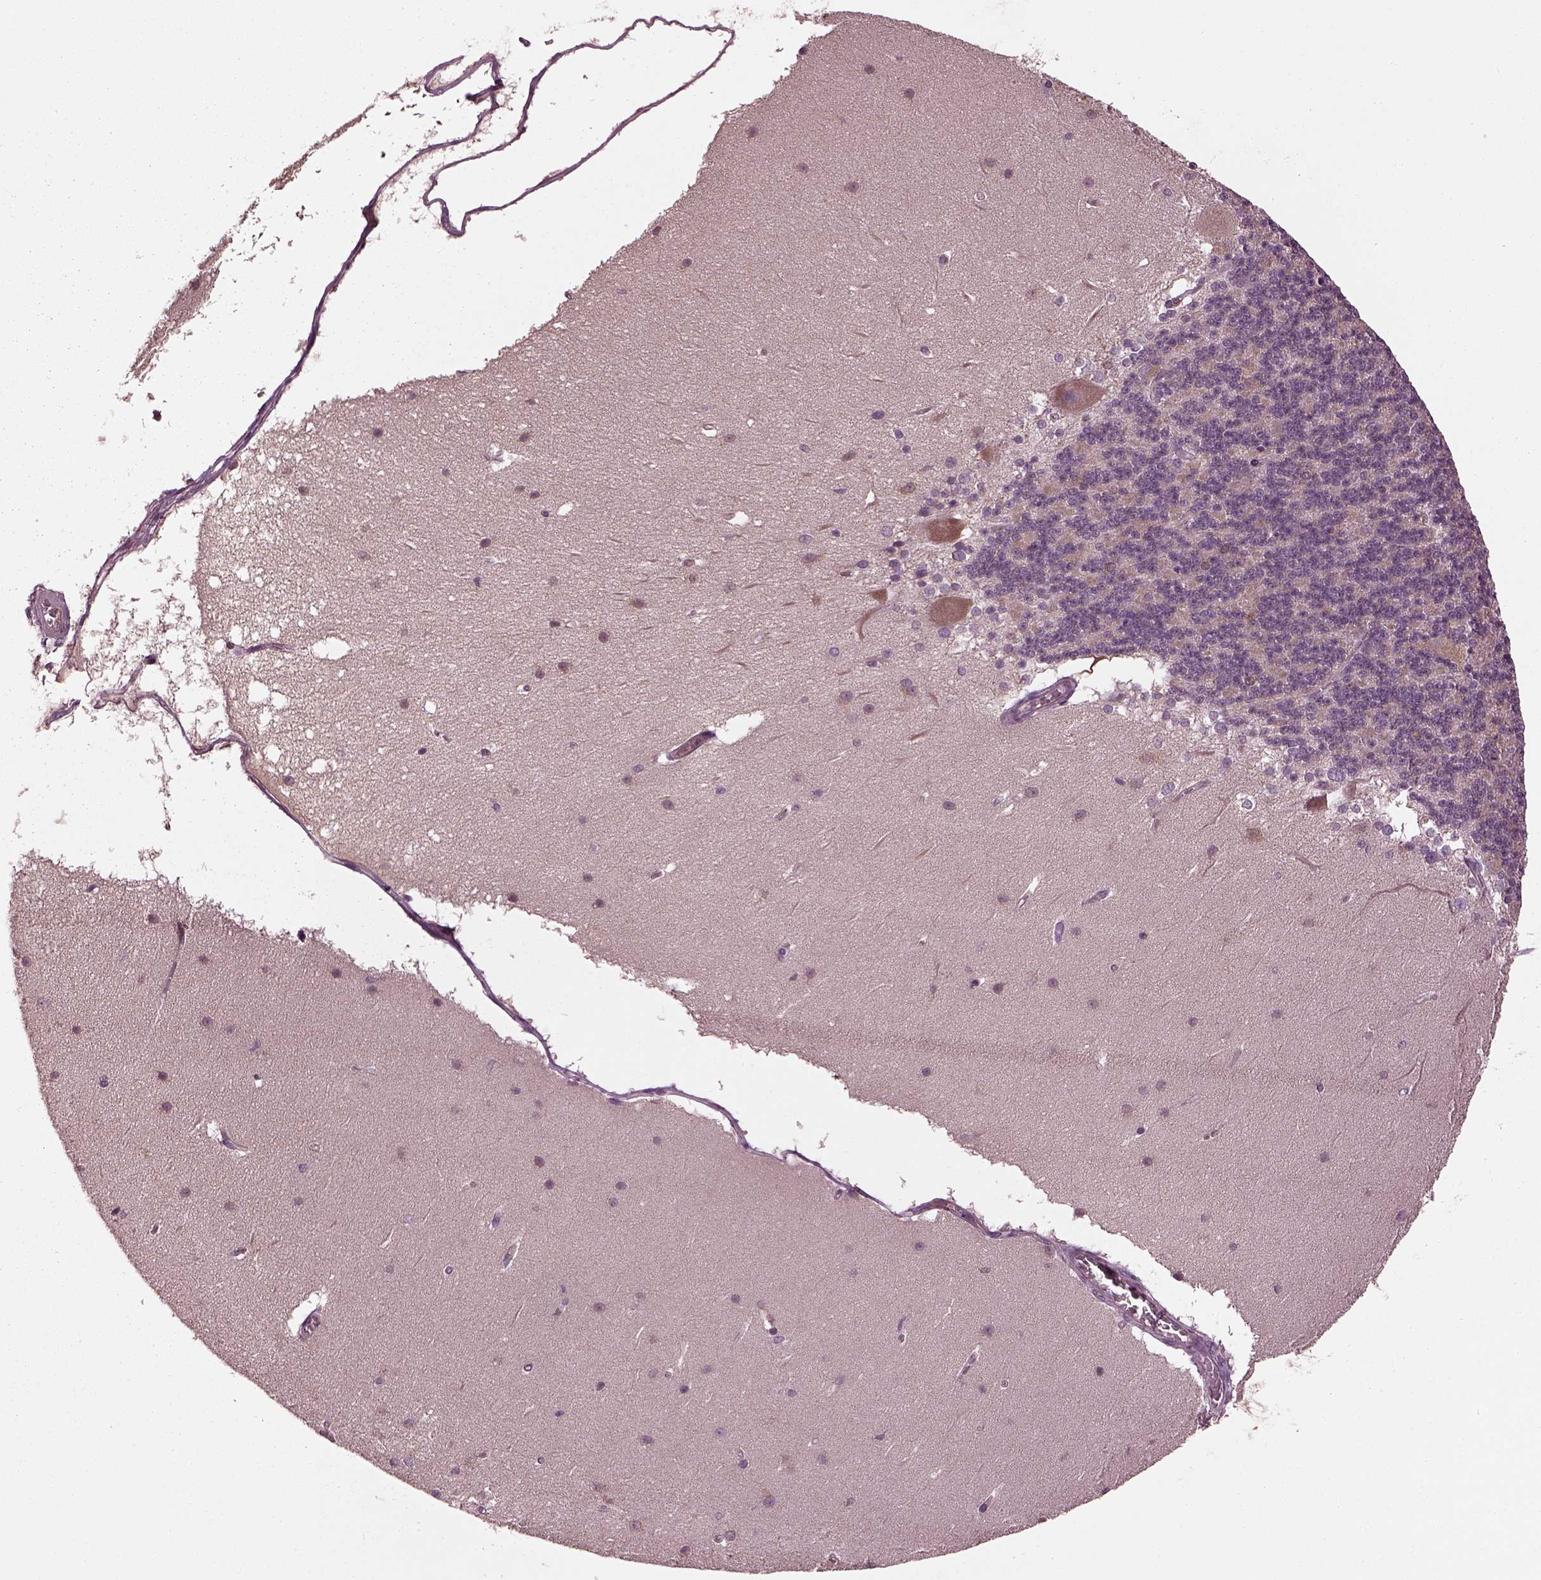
{"staining": {"intensity": "weak", "quantity": "<25%", "location": "cytoplasmic/membranous"}, "tissue": "cerebellum", "cell_type": "Cells in granular layer", "image_type": "normal", "snomed": [{"axis": "morphology", "description": "Normal tissue, NOS"}, {"axis": "topography", "description": "Cerebellum"}], "caption": "The histopathology image exhibits no significant staining in cells in granular layer of cerebellum. (Stains: DAB (3,3'-diaminobenzidine) IHC with hematoxylin counter stain, Microscopy: brightfield microscopy at high magnification).", "gene": "RUFY3", "patient": {"sex": "female", "age": 19}}